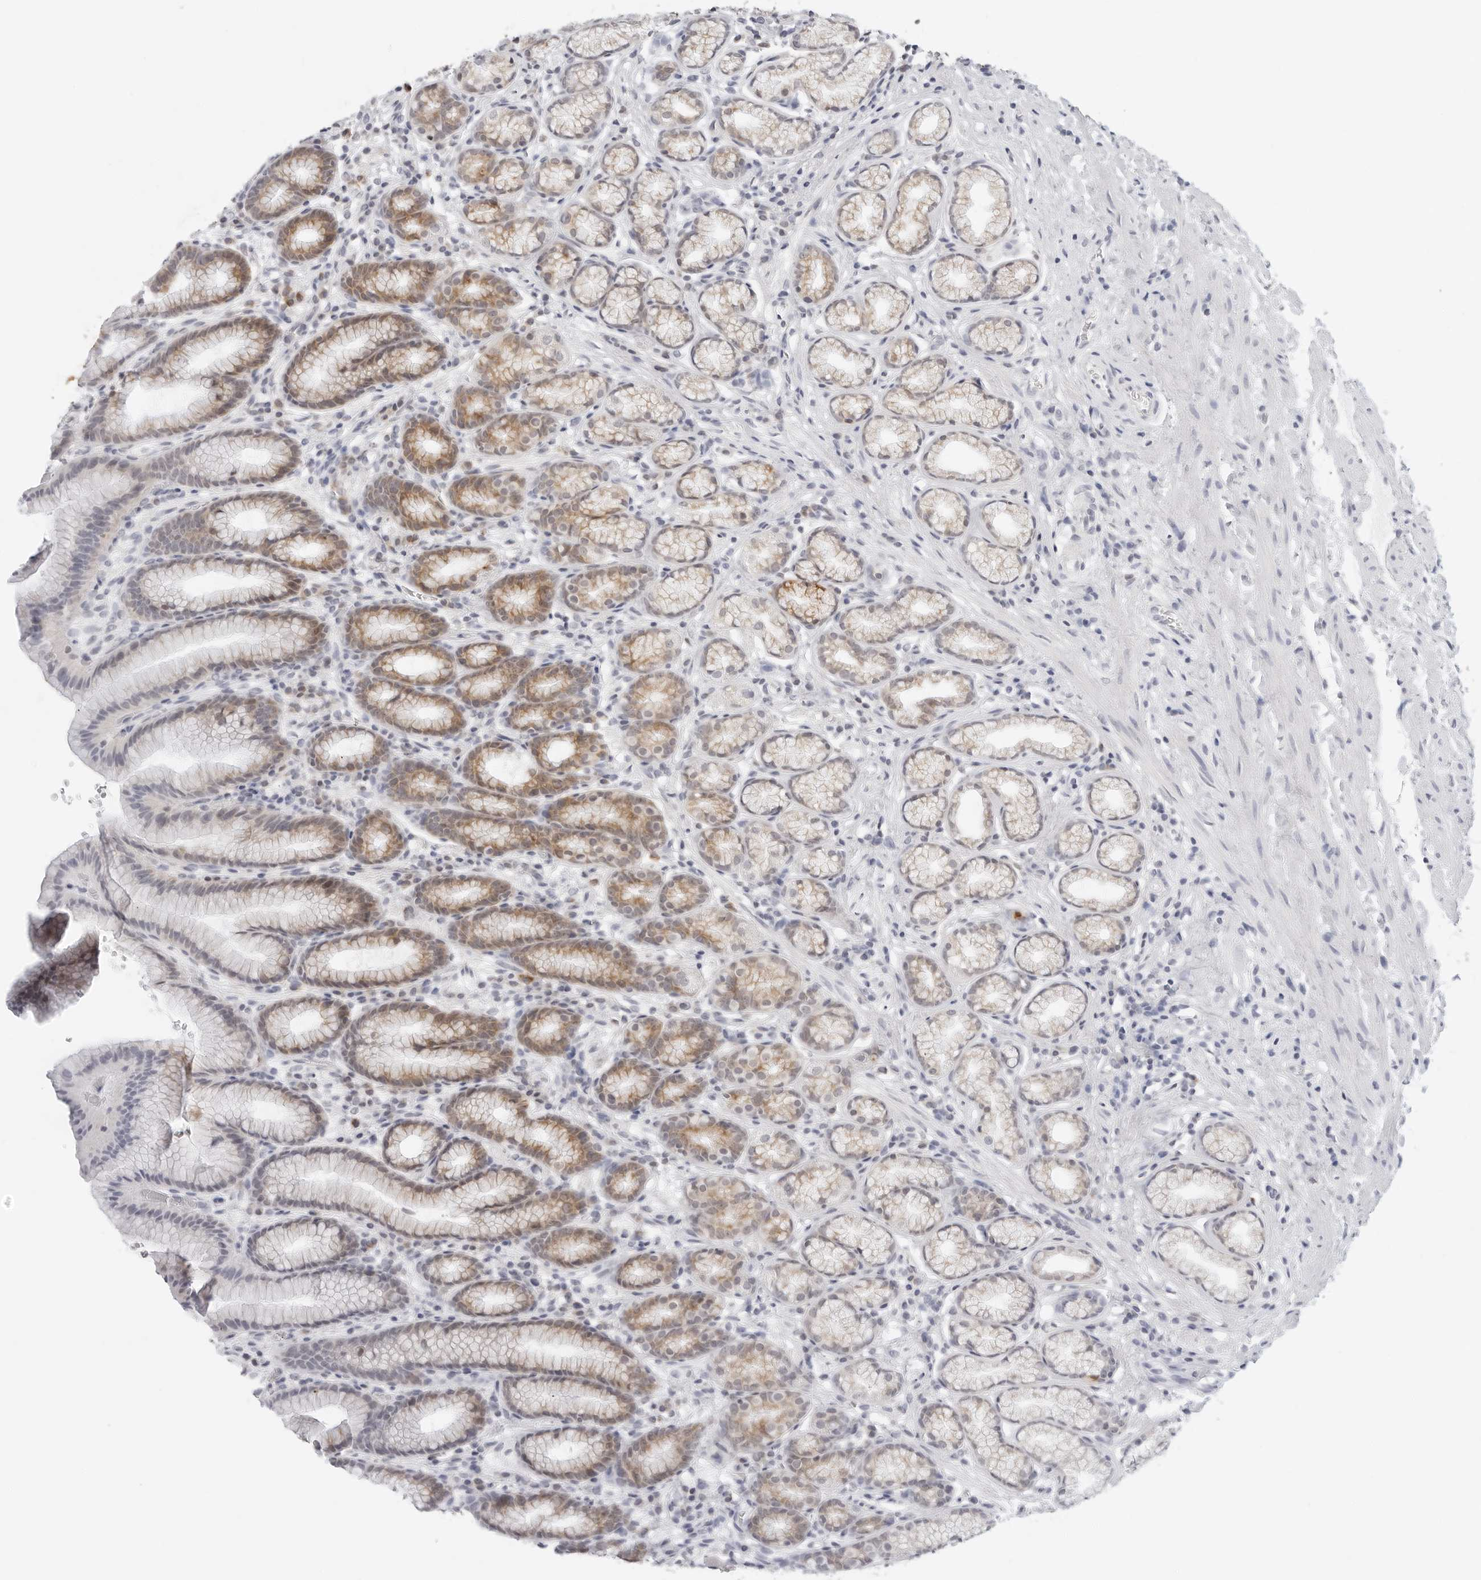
{"staining": {"intensity": "moderate", "quantity": ">75%", "location": "cytoplasmic/membranous,nuclear"}, "tissue": "stomach", "cell_type": "Glandular cells", "image_type": "normal", "snomed": [{"axis": "morphology", "description": "Normal tissue, NOS"}, {"axis": "topography", "description": "Stomach"}], "caption": "The photomicrograph reveals immunohistochemical staining of benign stomach. There is moderate cytoplasmic/membranous,nuclear staining is present in approximately >75% of glandular cells. Ihc stains the protein in brown and the nuclei are stained blue.", "gene": "CIART", "patient": {"sex": "male", "age": 42}}